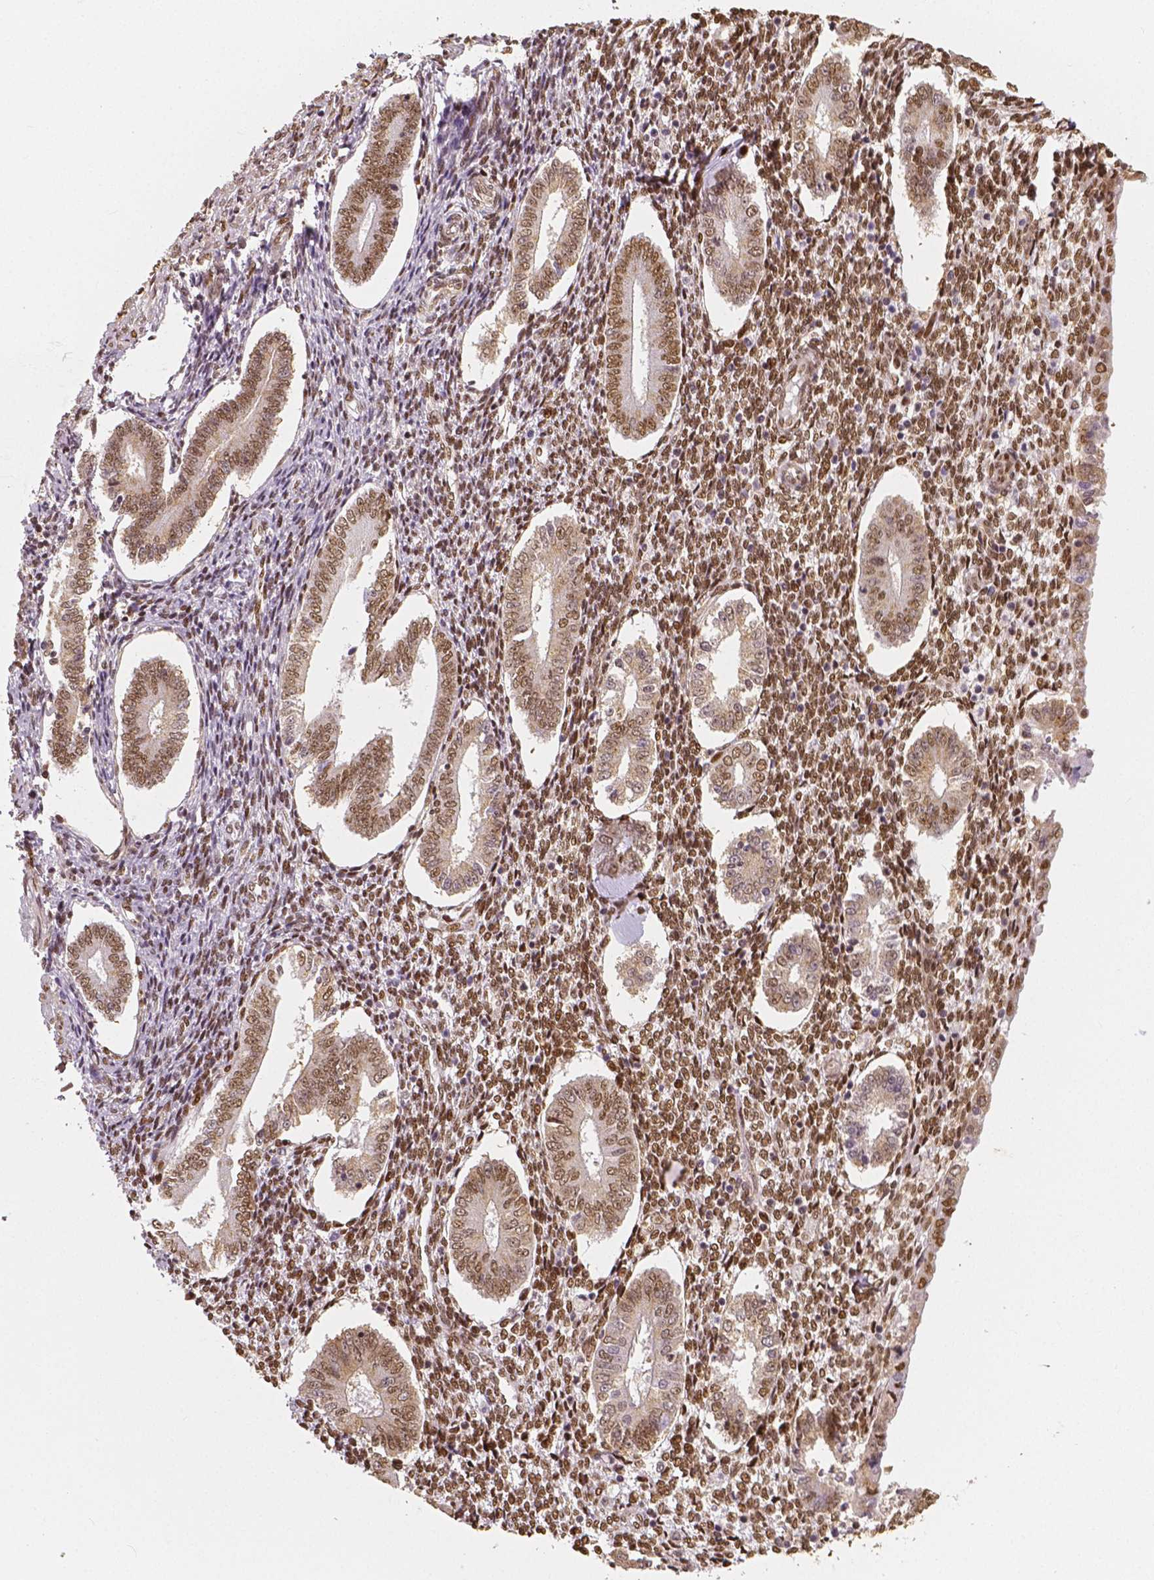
{"staining": {"intensity": "moderate", "quantity": ">75%", "location": "nuclear"}, "tissue": "endometrium", "cell_type": "Cells in endometrial stroma", "image_type": "normal", "snomed": [{"axis": "morphology", "description": "Normal tissue, NOS"}, {"axis": "topography", "description": "Endometrium"}], "caption": "Brown immunohistochemical staining in normal endometrium displays moderate nuclear staining in approximately >75% of cells in endometrial stroma.", "gene": "NUCKS1", "patient": {"sex": "female", "age": 40}}